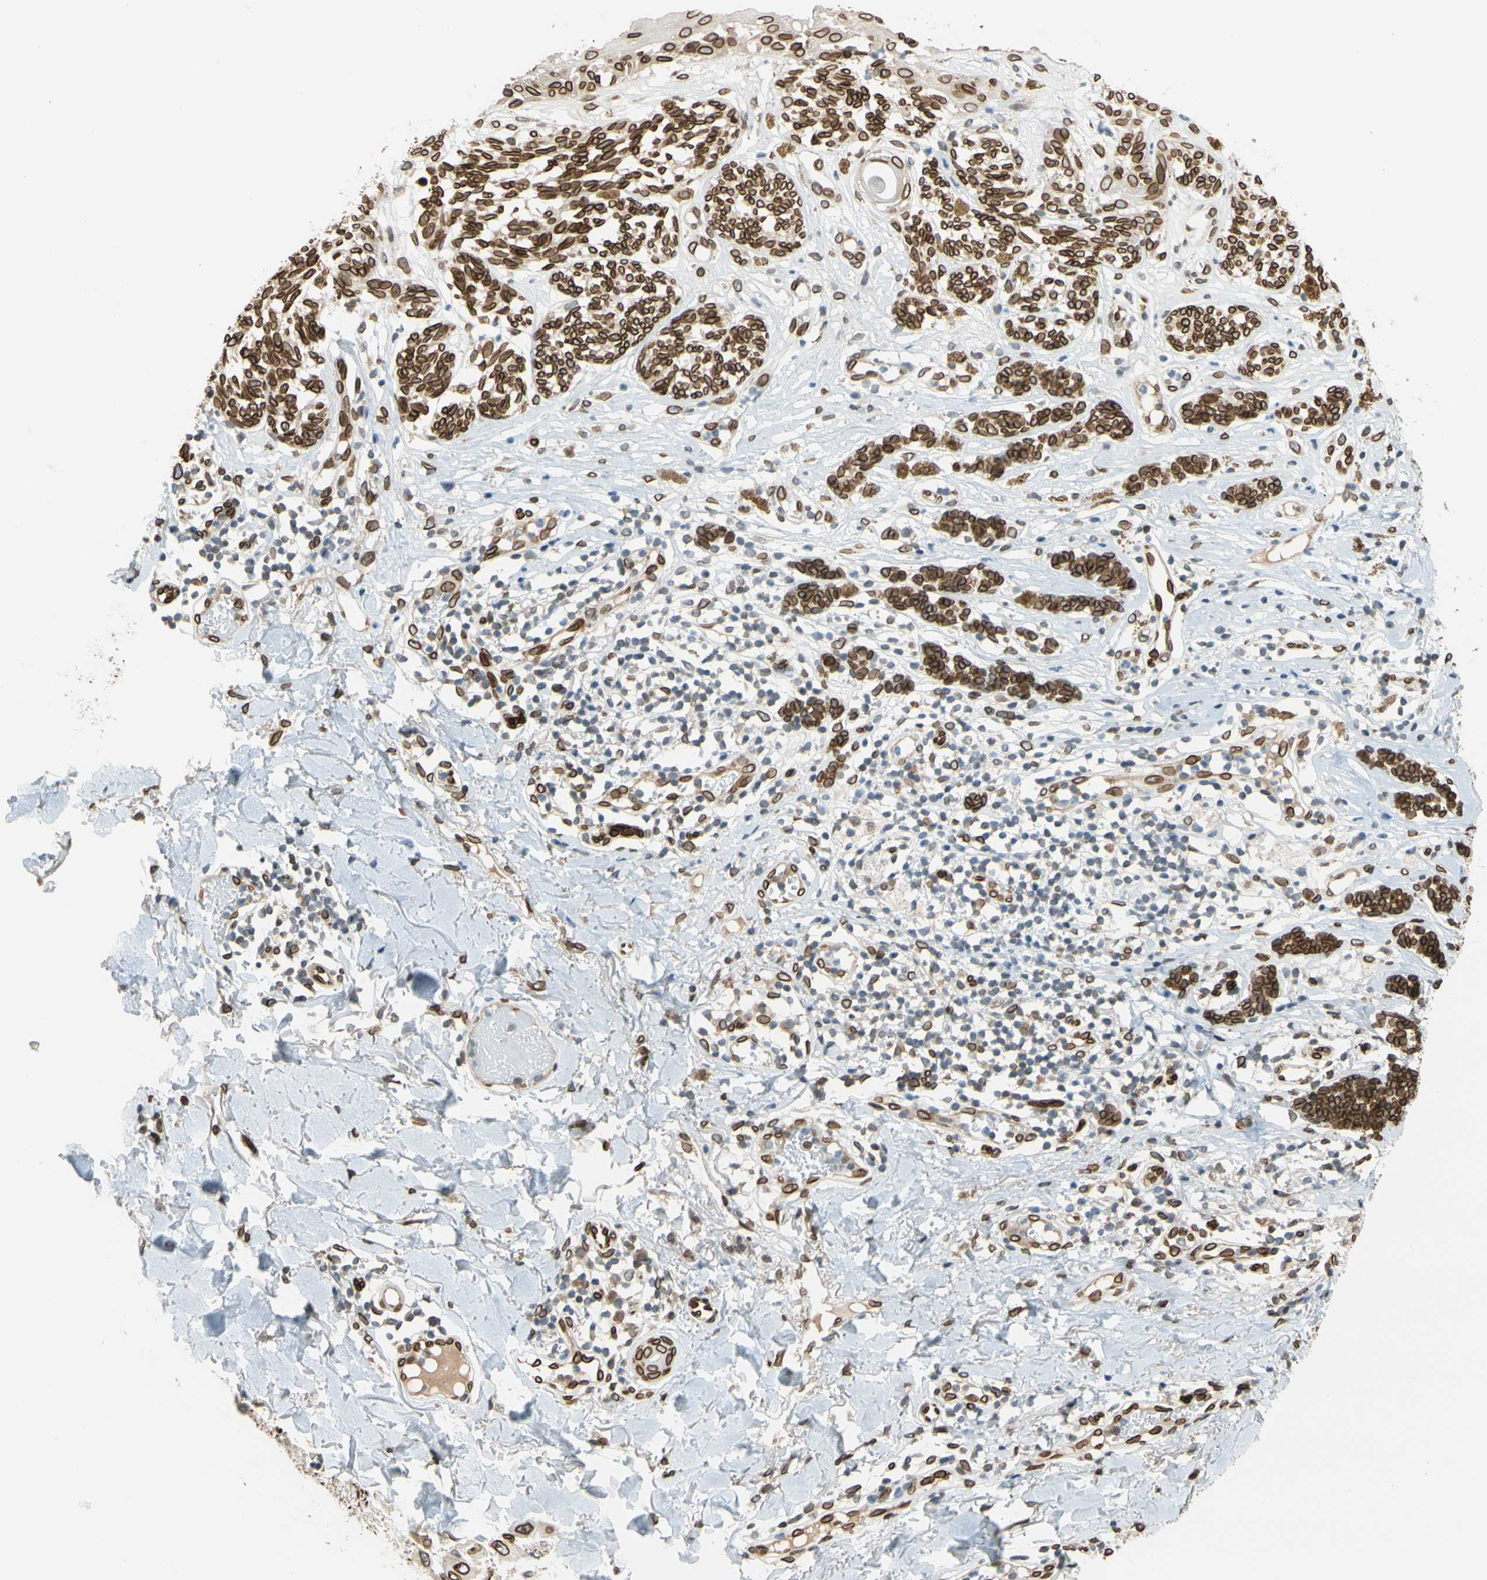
{"staining": {"intensity": "strong", "quantity": ">75%", "location": "cytoplasmic/membranous,nuclear"}, "tissue": "melanoma", "cell_type": "Tumor cells", "image_type": "cancer", "snomed": [{"axis": "morphology", "description": "Malignant melanoma, NOS"}, {"axis": "topography", "description": "Skin"}], "caption": "Melanoma stained with a protein marker demonstrates strong staining in tumor cells.", "gene": "SUN1", "patient": {"sex": "male", "age": 64}}